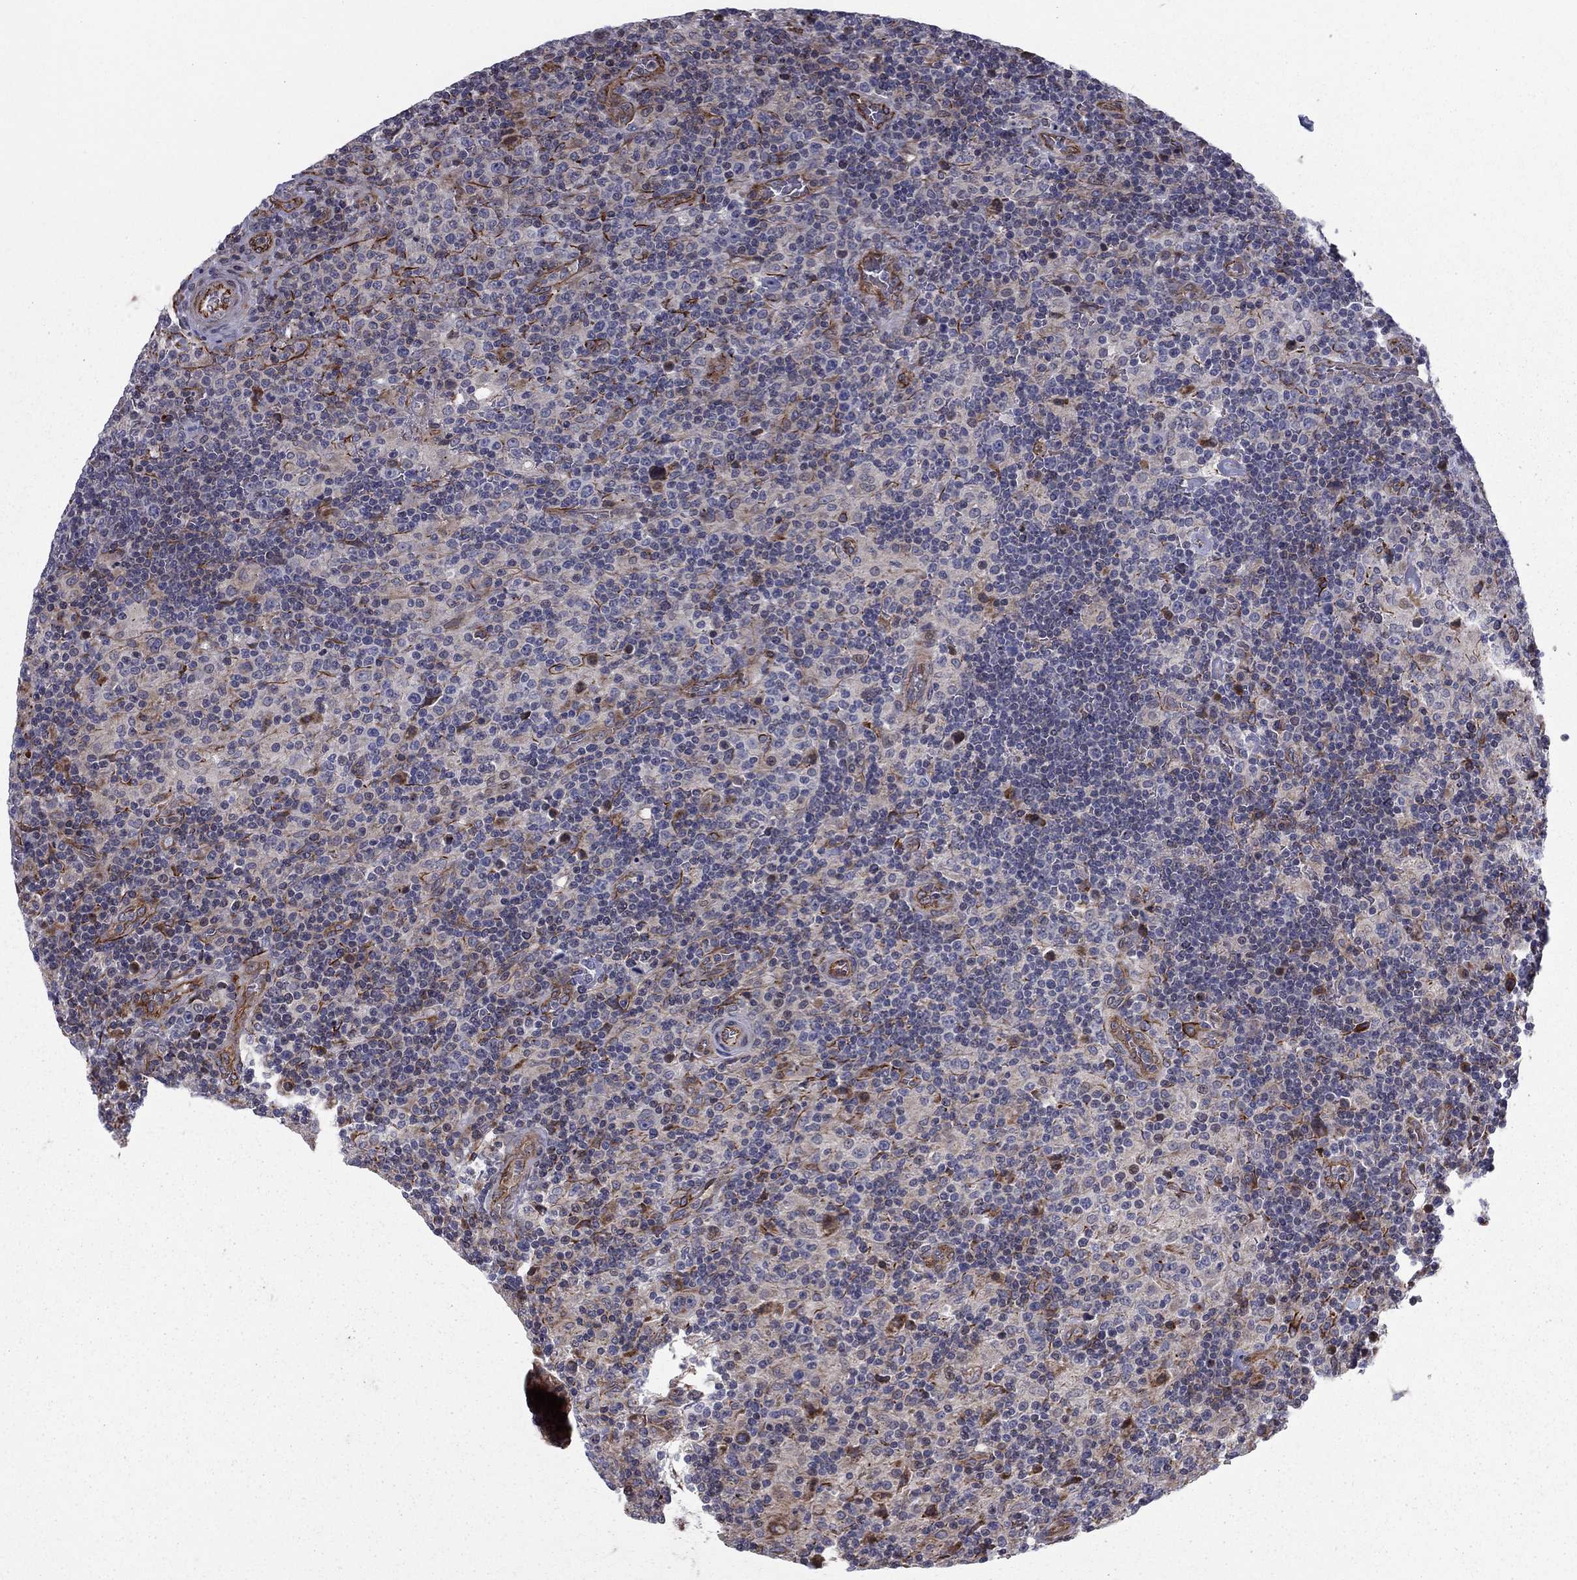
{"staining": {"intensity": "negative", "quantity": "none", "location": "none"}, "tissue": "lymphoma", "cell_type": "Tumor cells", "image_type": "cancer", "snomed": [{"axis": "morphology", "description": "Hodgkin's disease, NOS"}, {"axis": "topography", "description": "Lymph node"}], "caption": "DAB (3,3'-diaminobenzidine) immunohistochemical staining of human lymphoma shows no significant positivity in tumor cells.", "gene": "CLSTN1", "patient": {"sex": "male", "age": 70}}